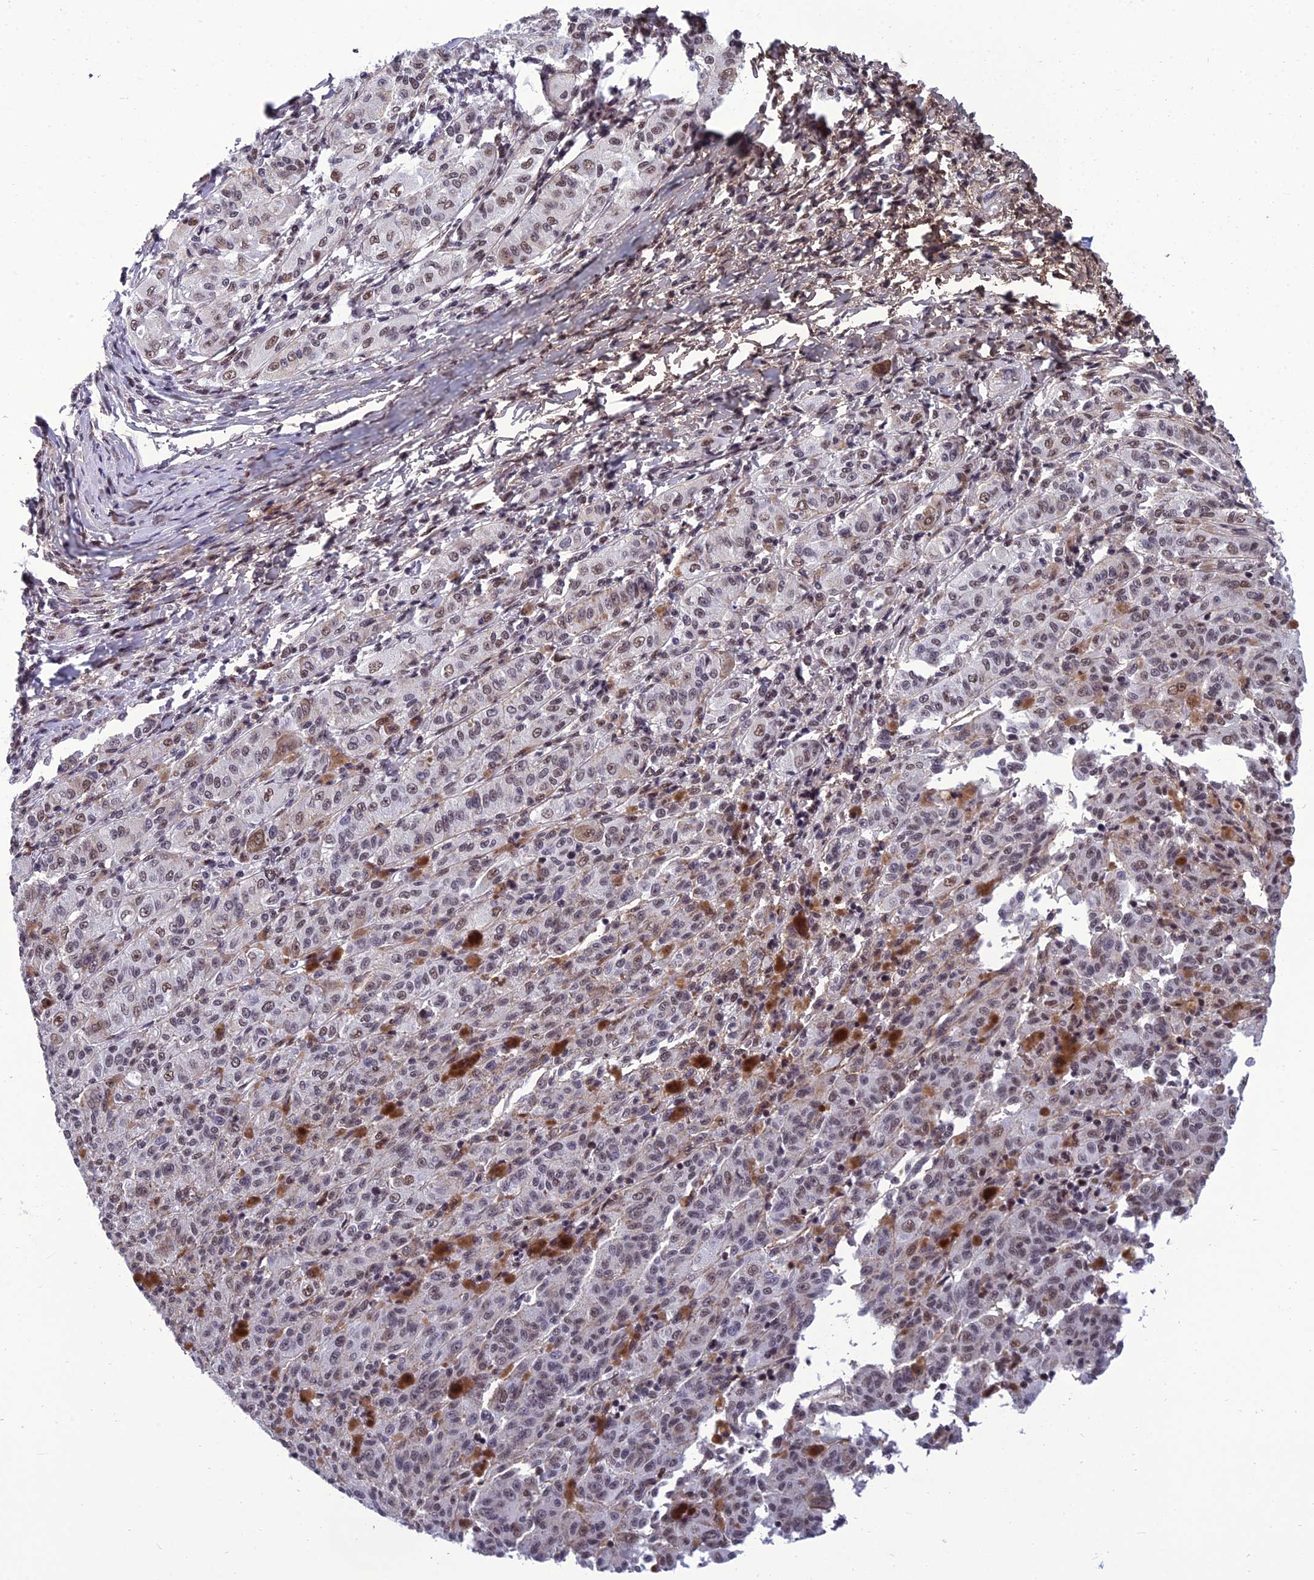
{"staining": {"intensity": "weak", "quantity": "25%-75%", "location": "nuclear"}, "tissue": "melanoma", "cell_type": "Tumor cells", "image_type": "cancer", "snomed": [{"axis": "morphology", "description": "Malignant melanoma, NOS"}, {"axis": "topography", "description": "Skin"}], "caption": "Protein expression analysis of melanoma displays weak nuclear positivity in about 25%-75% of tumor cells. Nuclei are stained in blue.", "gene": "RSRC1", "patient": {"sex": "female", "age": 52}}